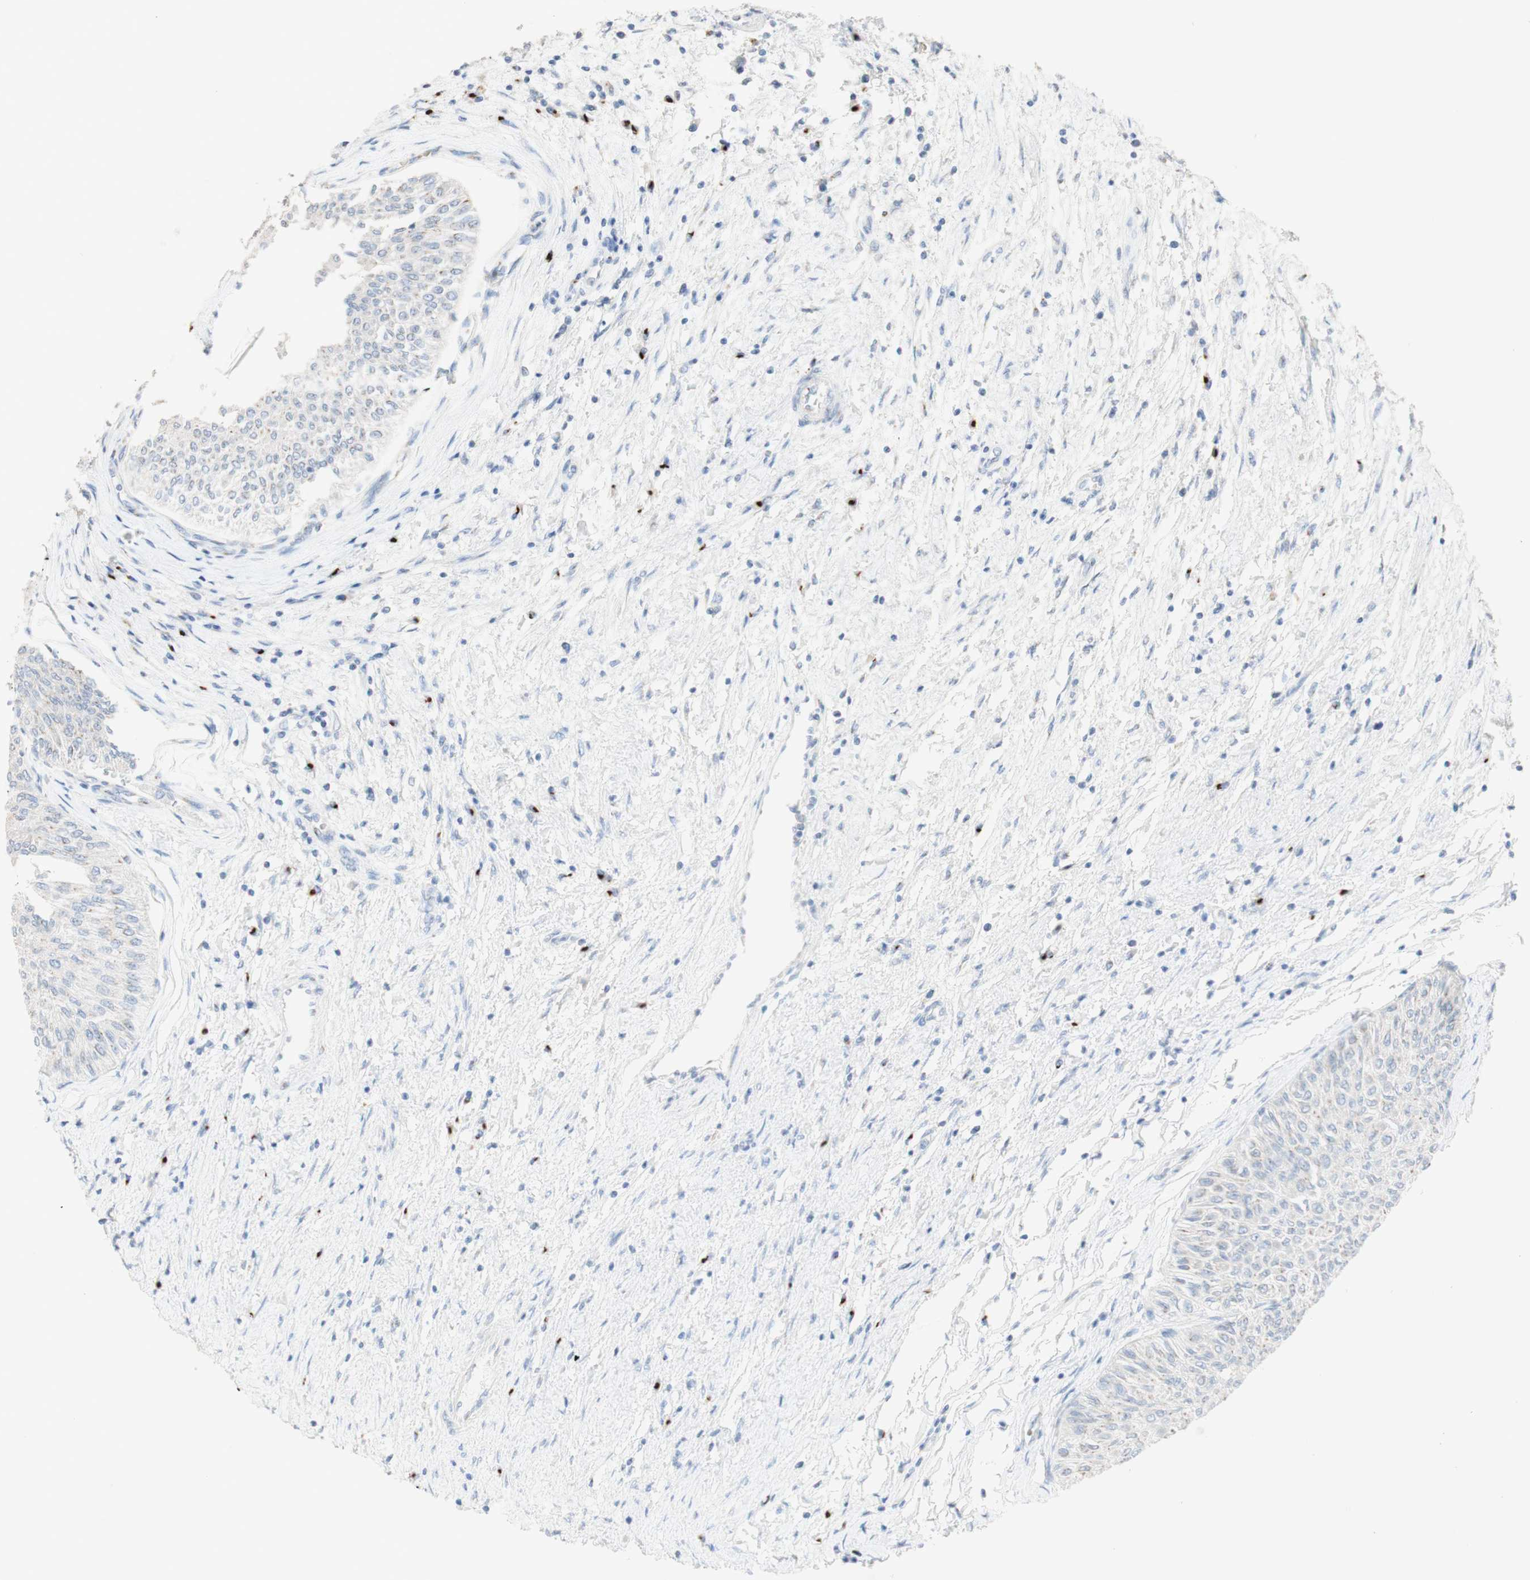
{"staining": {"intensity": "weak", "quantity": "25%-75%", "location": "cytoplasmic/membranous"}, "tissue": "urothelial cancer", "cell_type": "Tumor cells", "image_type": "cancer", "snomed": [{"axis": "morphology", "description": "Urothelial carcinoma, Low grade"}, {"axis": "topography", "description": "Urinary bladder"}], "caption": "Human urothelial cancer stained with a protein marker exhibits weak staining in tumor cells.", "gene": "MANEA", "patient": {"sex": "male", "age": 78}}